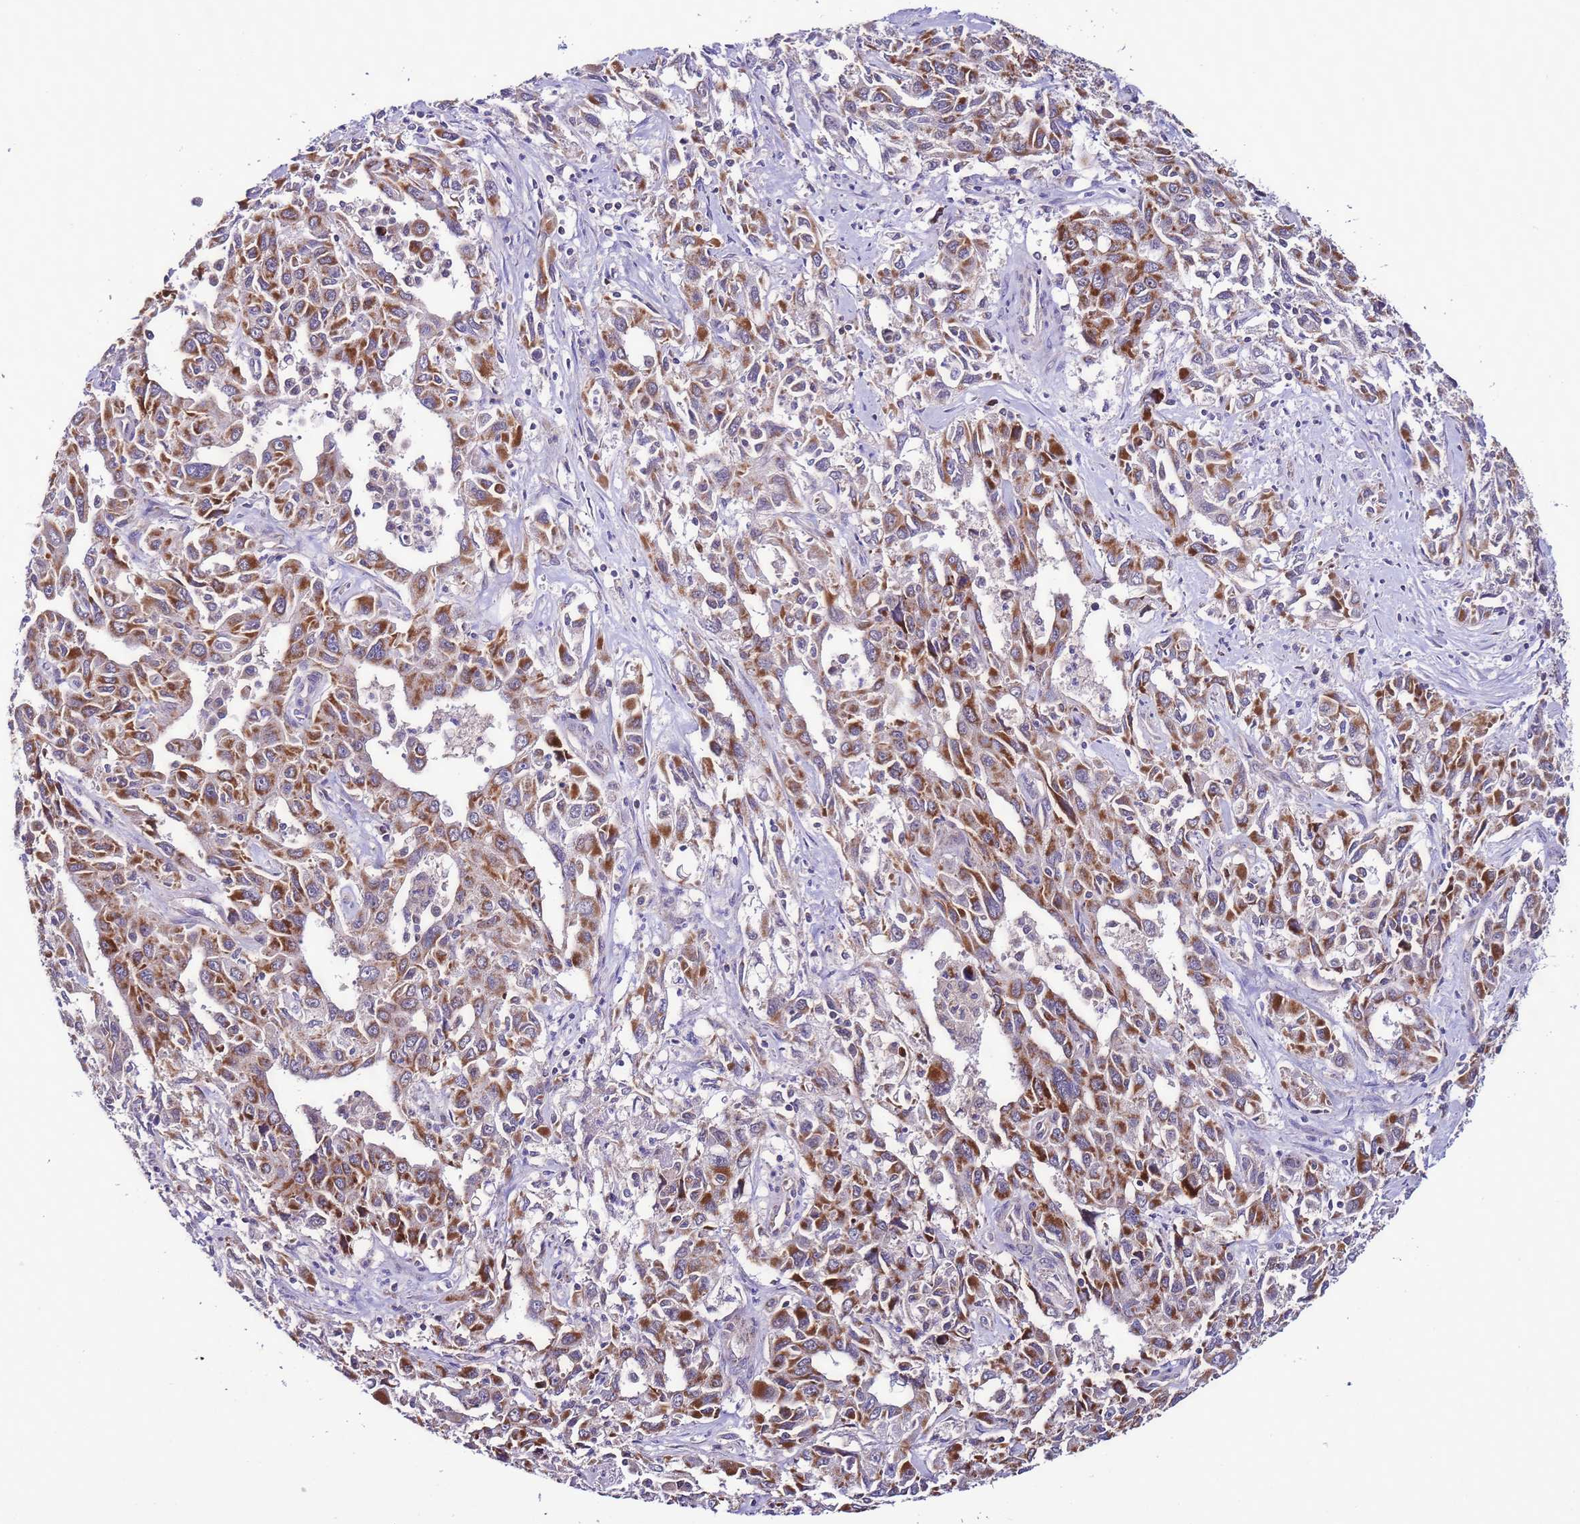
{"staining": {"intensity": "strong", "quantity": ">75%", "location": "cytoplasmic/membranous"}, "tissue": "liver cancer", "cell_type": "Tumor cells", "image_type": "cancer", "snomed": [{"axis": "morphology", "description": "Carcinoma, Hepatocellular, NOS"}, {"axis": "topography", "description": "Liver"}], "caption": "Immunohistochemistry staining of liver hepatocellular carcinoma, which displays high levels of strong cytoplasmic/membranous expression in about >75% of tumor cells indicating strong cytoplasmic/membranous protein staining. The staining was performed using DAB (3,3'-diaminobenzidine) (brown) for protein detection and nuclei were counterstained in hematoxylin (blue).", "gene": "UEVLD", "patient": {"sex": "male", "age": 63}}